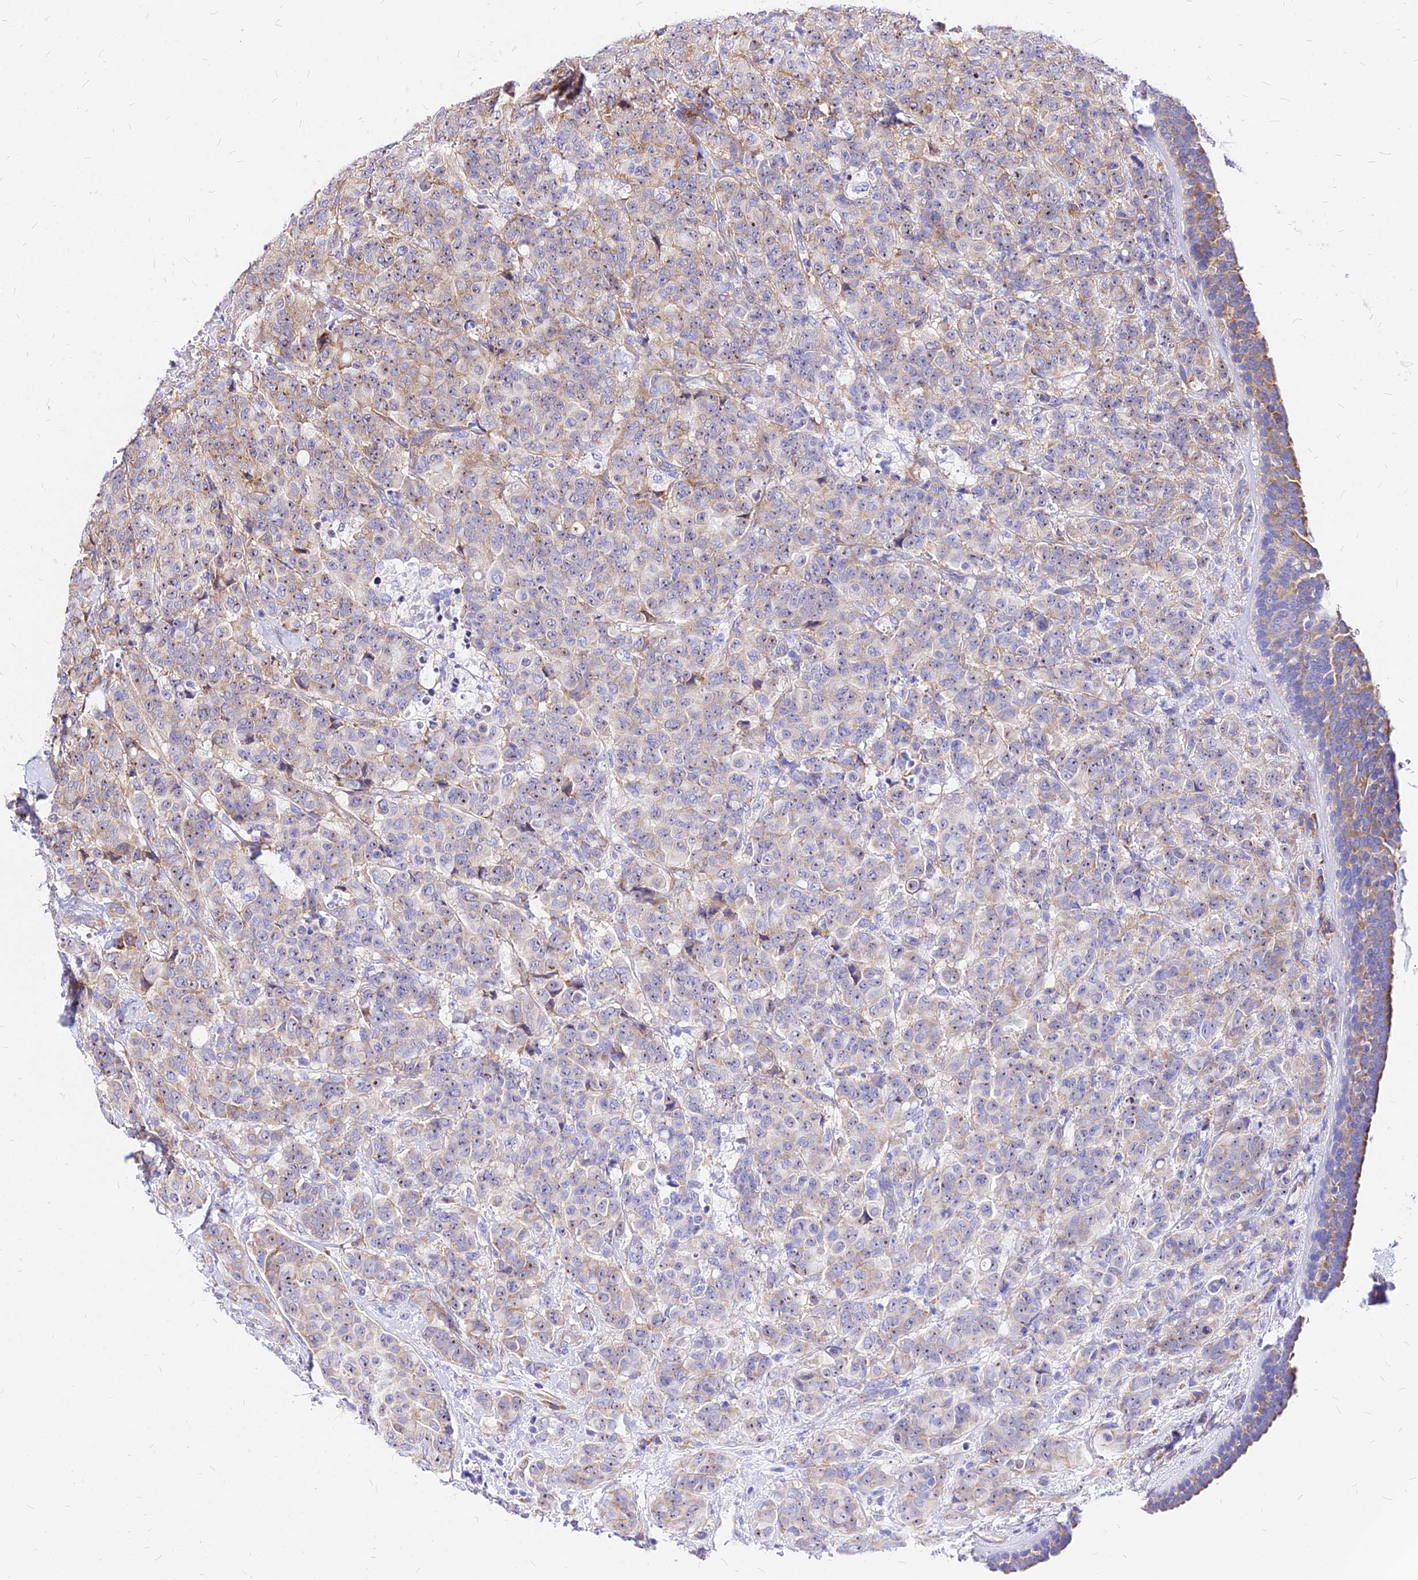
{"staining": {"intensity": "moderate", "quantity": "25%-75%", "location": "cytoplasmic/membranous"}, "tissue": "breast cancer", "cell_type": "Tumor cells", "image_type": "cancer", "snomed": [{"axis": "morphology", "description": "Duct carcinoma"}, {"axis": "topography", "description": "Breast"}], "caption": "Breast cancer tissue reveals moderate cytoplasmic/membranous staining in approximately 25%-75% of tumor cells, visualized by immunohistochemistry. (brown staining indicates protein expression, while blue staining denotes nuclei).", "gene": "RPL19", "patient": {"sex": "female", "age": 40}}